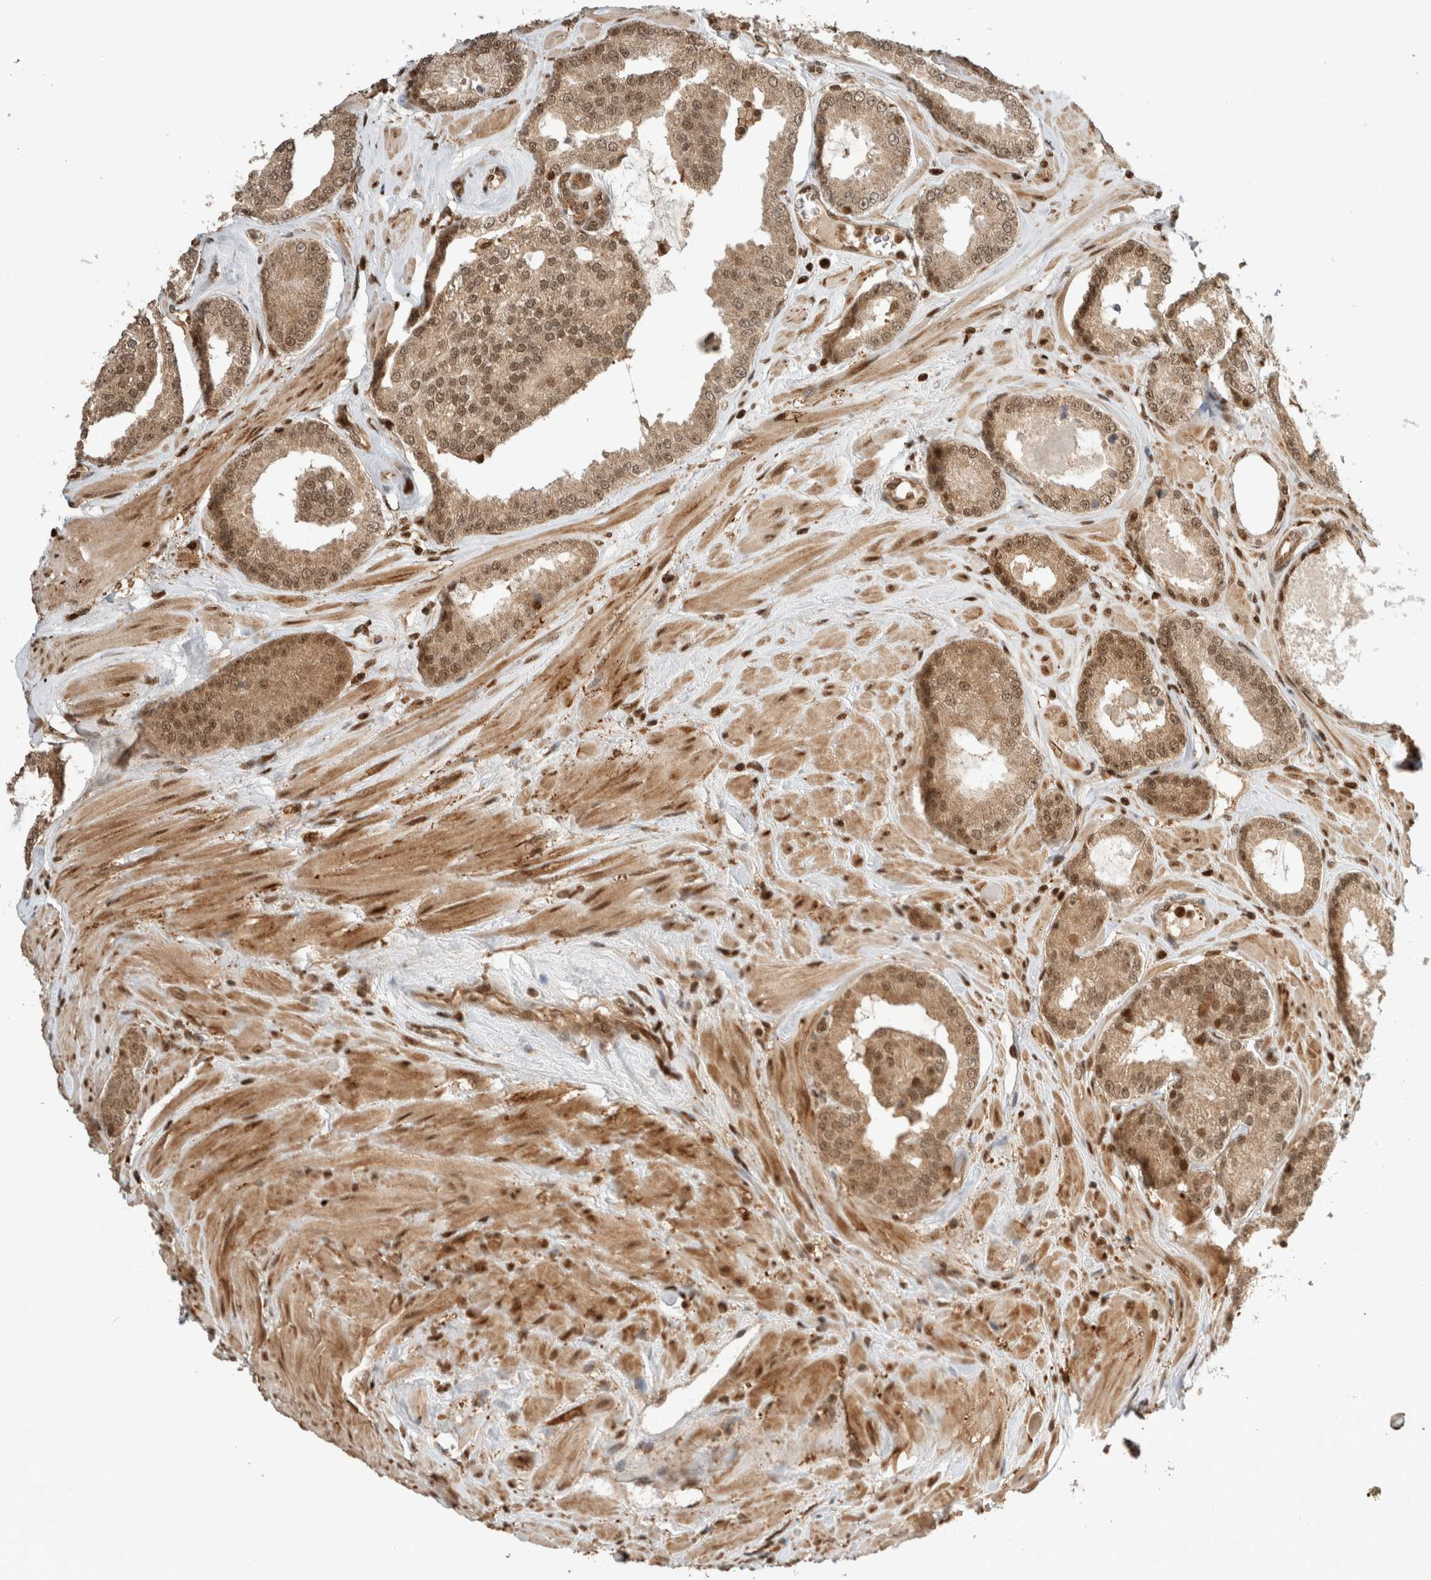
{"staining": {"intensity": "moderate", "quantity": ">75%", "location": "cytoplasmic/membranous,nuclear"}, "tissue": "prostate cancer", "cell_type": "Tumor cells", "image_type": "cancer", "snomed": [{"axis": "morphology", "description": "Adenocarcinoma, Low grade"}, {"axis": "topography", "description": "Prostate"}], "caption": "Immunohistochemical staining of prostate low-grade adenocarcinoma reveals moderate cytoplasmic/membranous and nuclear protein positivity in about >75% of tumor cells.", "gene": "SNRNP40", "patient": {"sex": "male", "age": 62}}